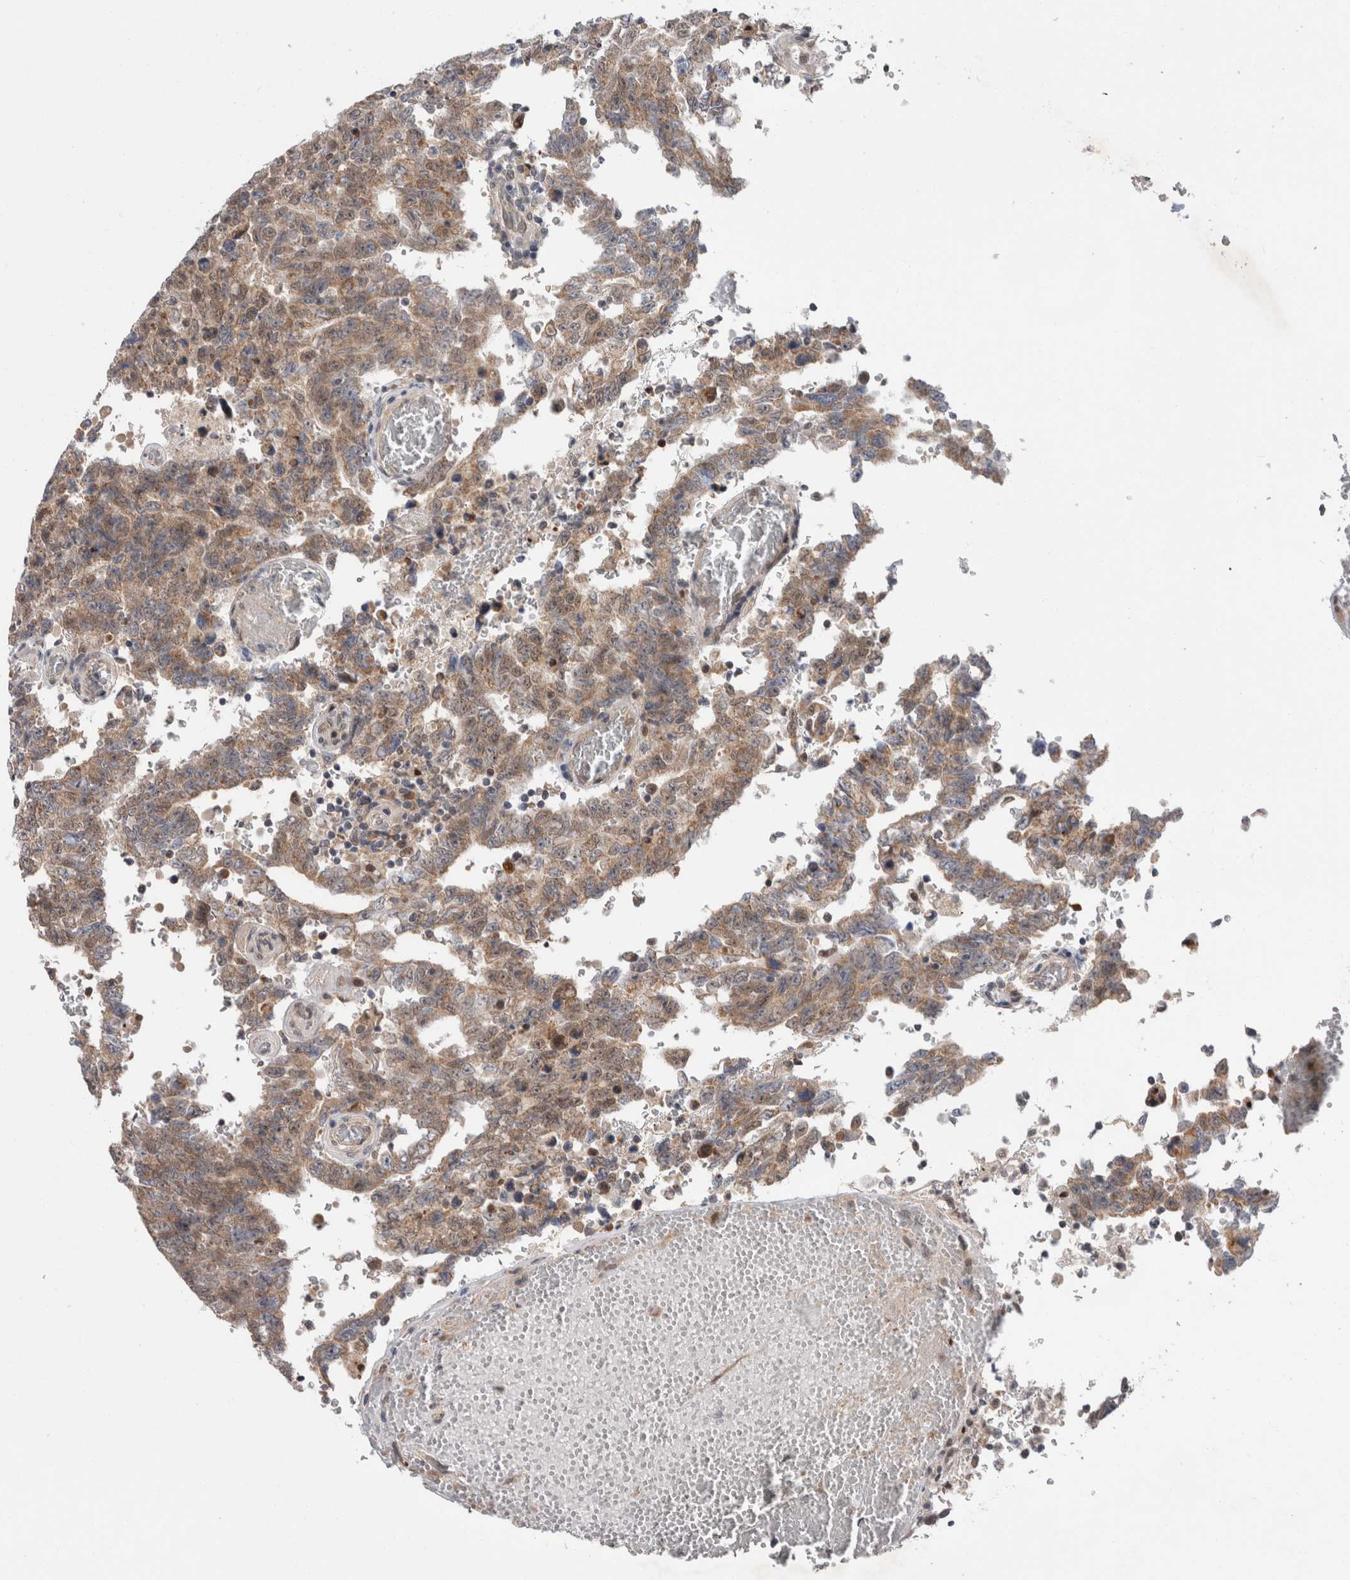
{"staining": {"intensity": "weak", "quantity": ">75%", "location": "cytoplasmic/membranous"}, "tissue": "testis cancer", "cell_type": "Tumor cells", "image_type": "cancer", "snomed": [{"axis": "morphology", "description": "Carcinoma, Embryonal, NOS"}, {"axis": "topography", "description": "Testis"}], "caption": "Weak cytoplasmic/membranous protein expression is present in approximately >75% of tumor cells in testis embryonal carcinoma.", "gene": "MRPL37", "patient": {"sex": "male", "age": 26}}